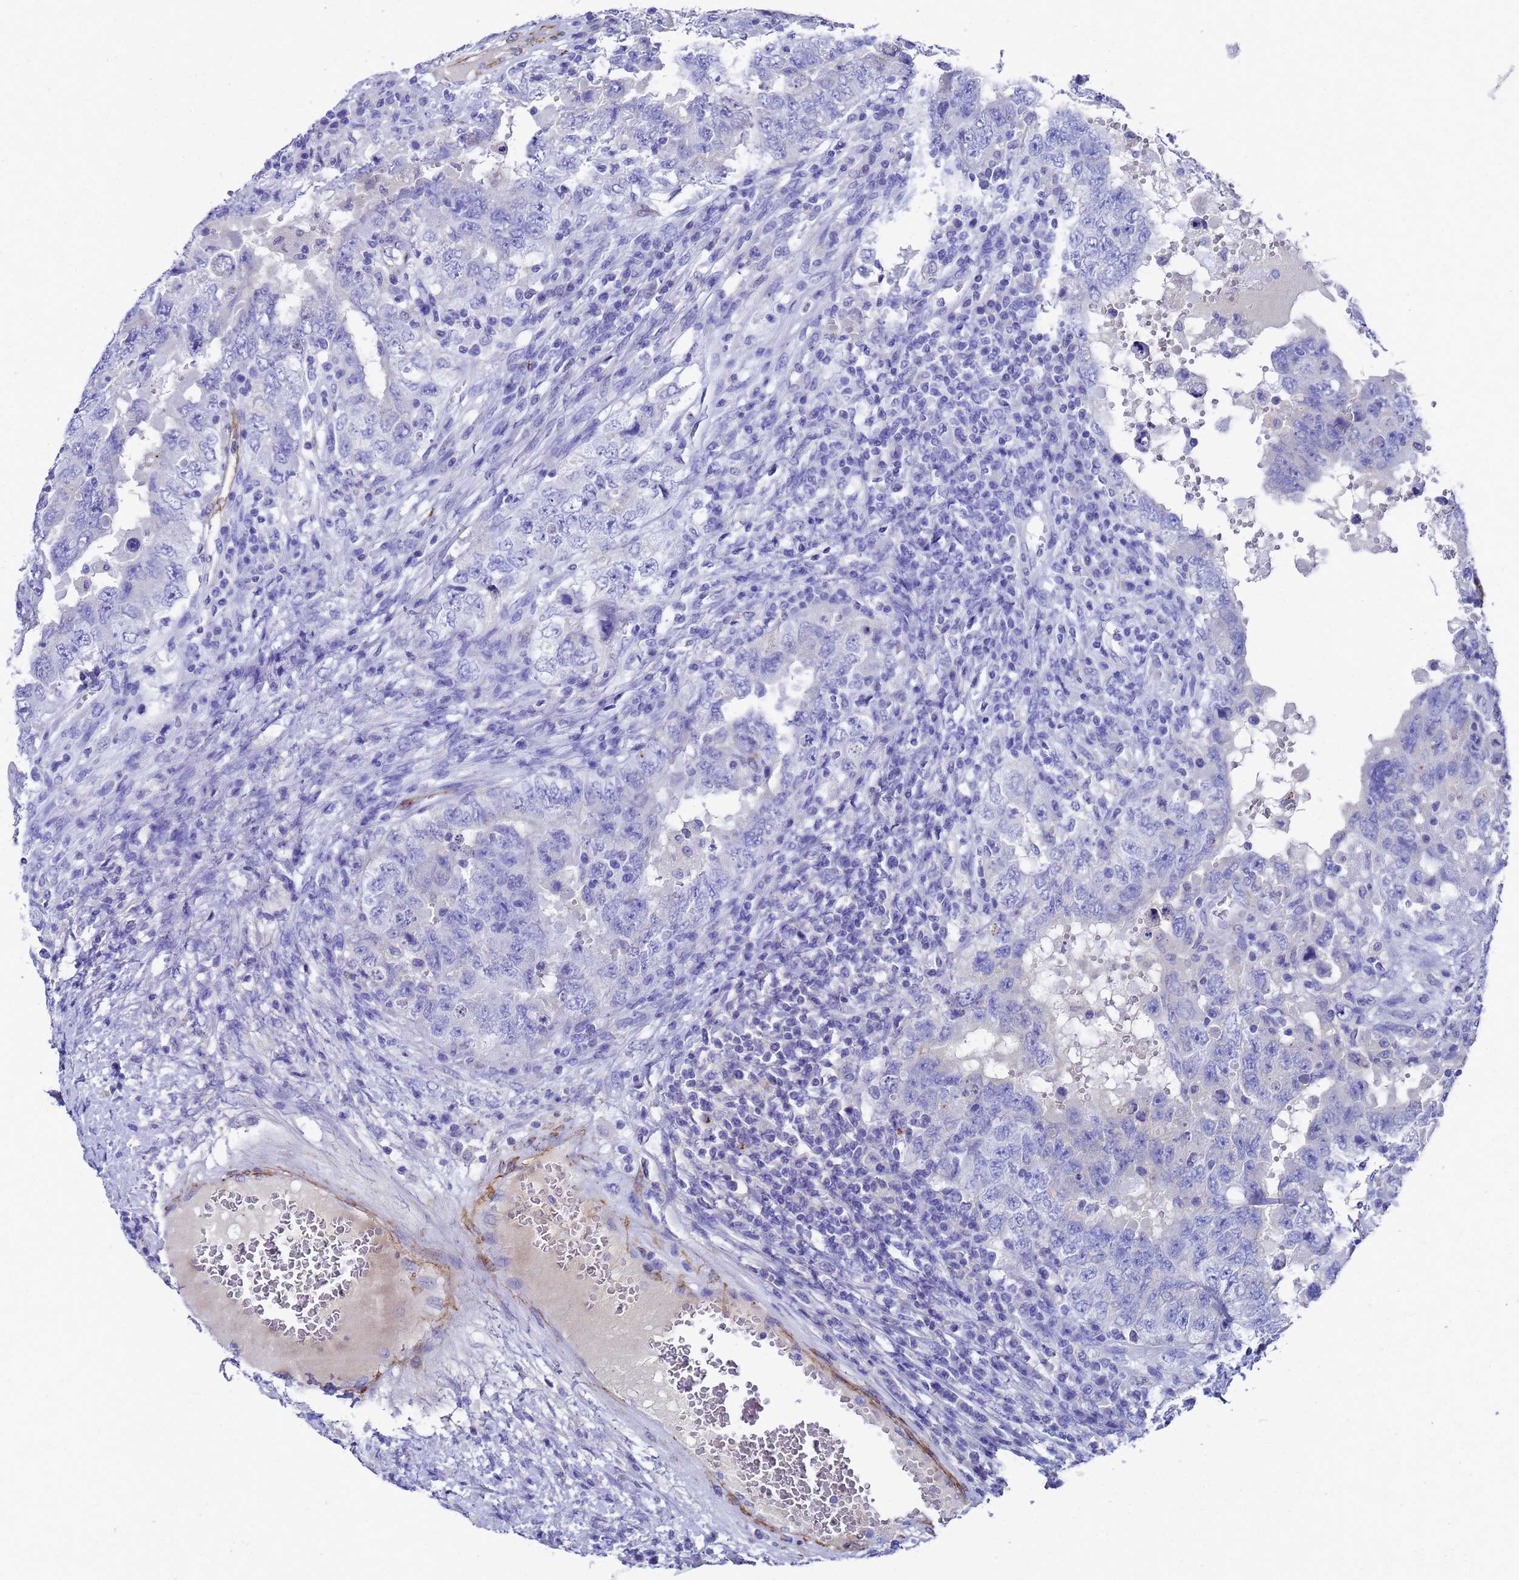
{"staining": {"intensity": "negative", "quantity": "none", "location": "none"}, "tissue": "testis cancer", "cell_type": "Tumor cells", "image_type": "cancer", "snomed": [{"axis": "morphology", "description": "Carcinoma, Embryonal, NOS"}, {"axis": "topography", "description": "Testis"}], "caption": "The IHC photomicrograph has no significant positivity in tumor cells of embryonal carcinoma (testis) tissue. (DAB immunohistochemistry (IHC), high magnification).", "gene": "ADIPOQ", "patient": {"sex": "male", "age": 26}}